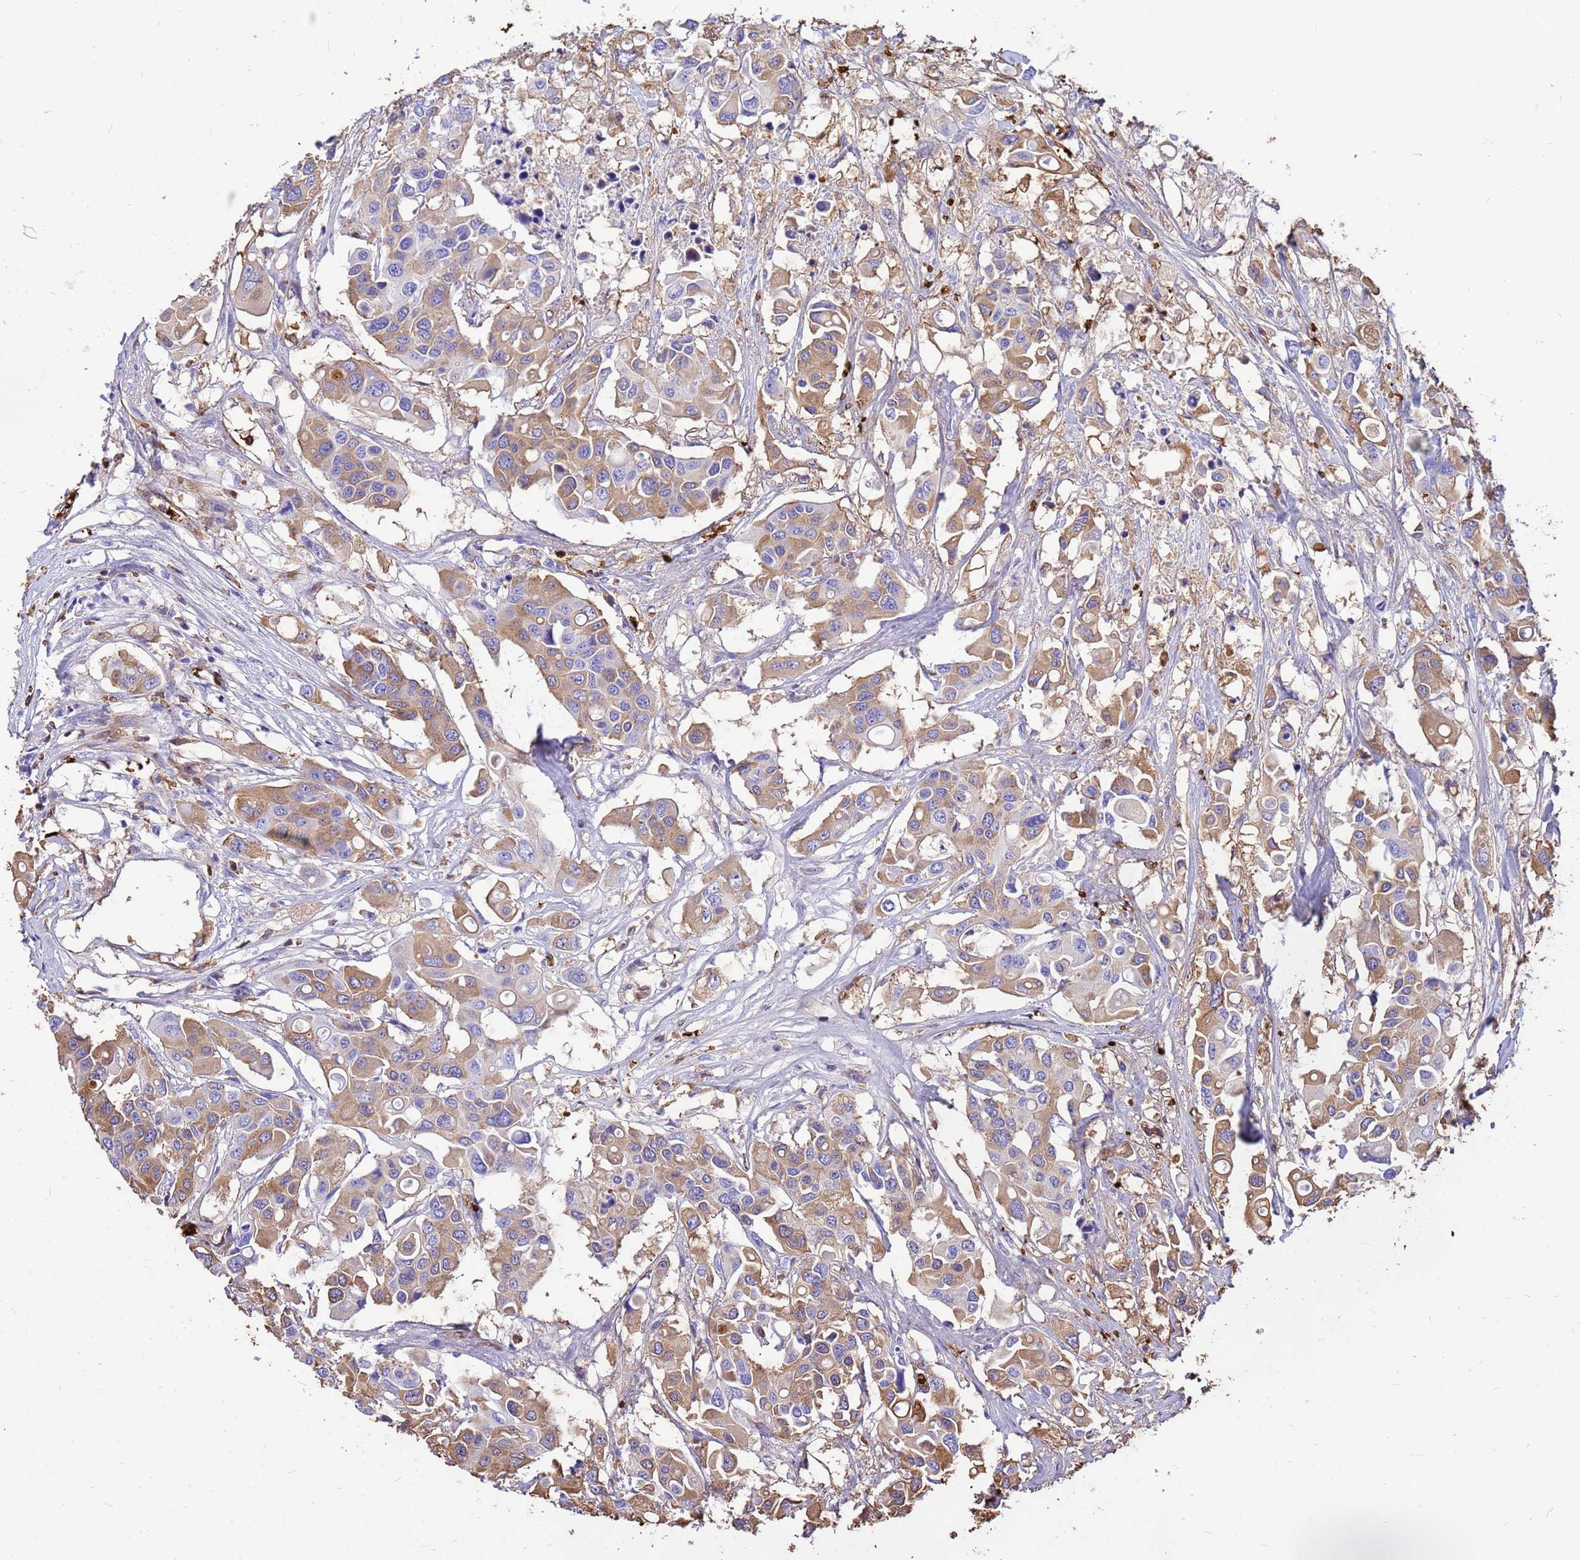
{"staining": {"intensity": "moderate", "quantity": "25%-75%", "location": "cytoplasmic/membranous"}, "tissue": "colorectal cancer", "cell_type": "Tumor cells", "image_type": "cancer", "snomed": [{"axis": "morphology", "description": "Adenocarcinoma, NOS"}, {"axis": "topography", "description": "Colon"}], "caption": "Immunohistochemical staining of colorectal cancer (adenocarcinoma) displays moderate cytoplasmic/membranous protein staining in approximately 25%-75% of tumor cells.", "gene": "HBA2", "patient": {"sex": "male", "age": 77}}